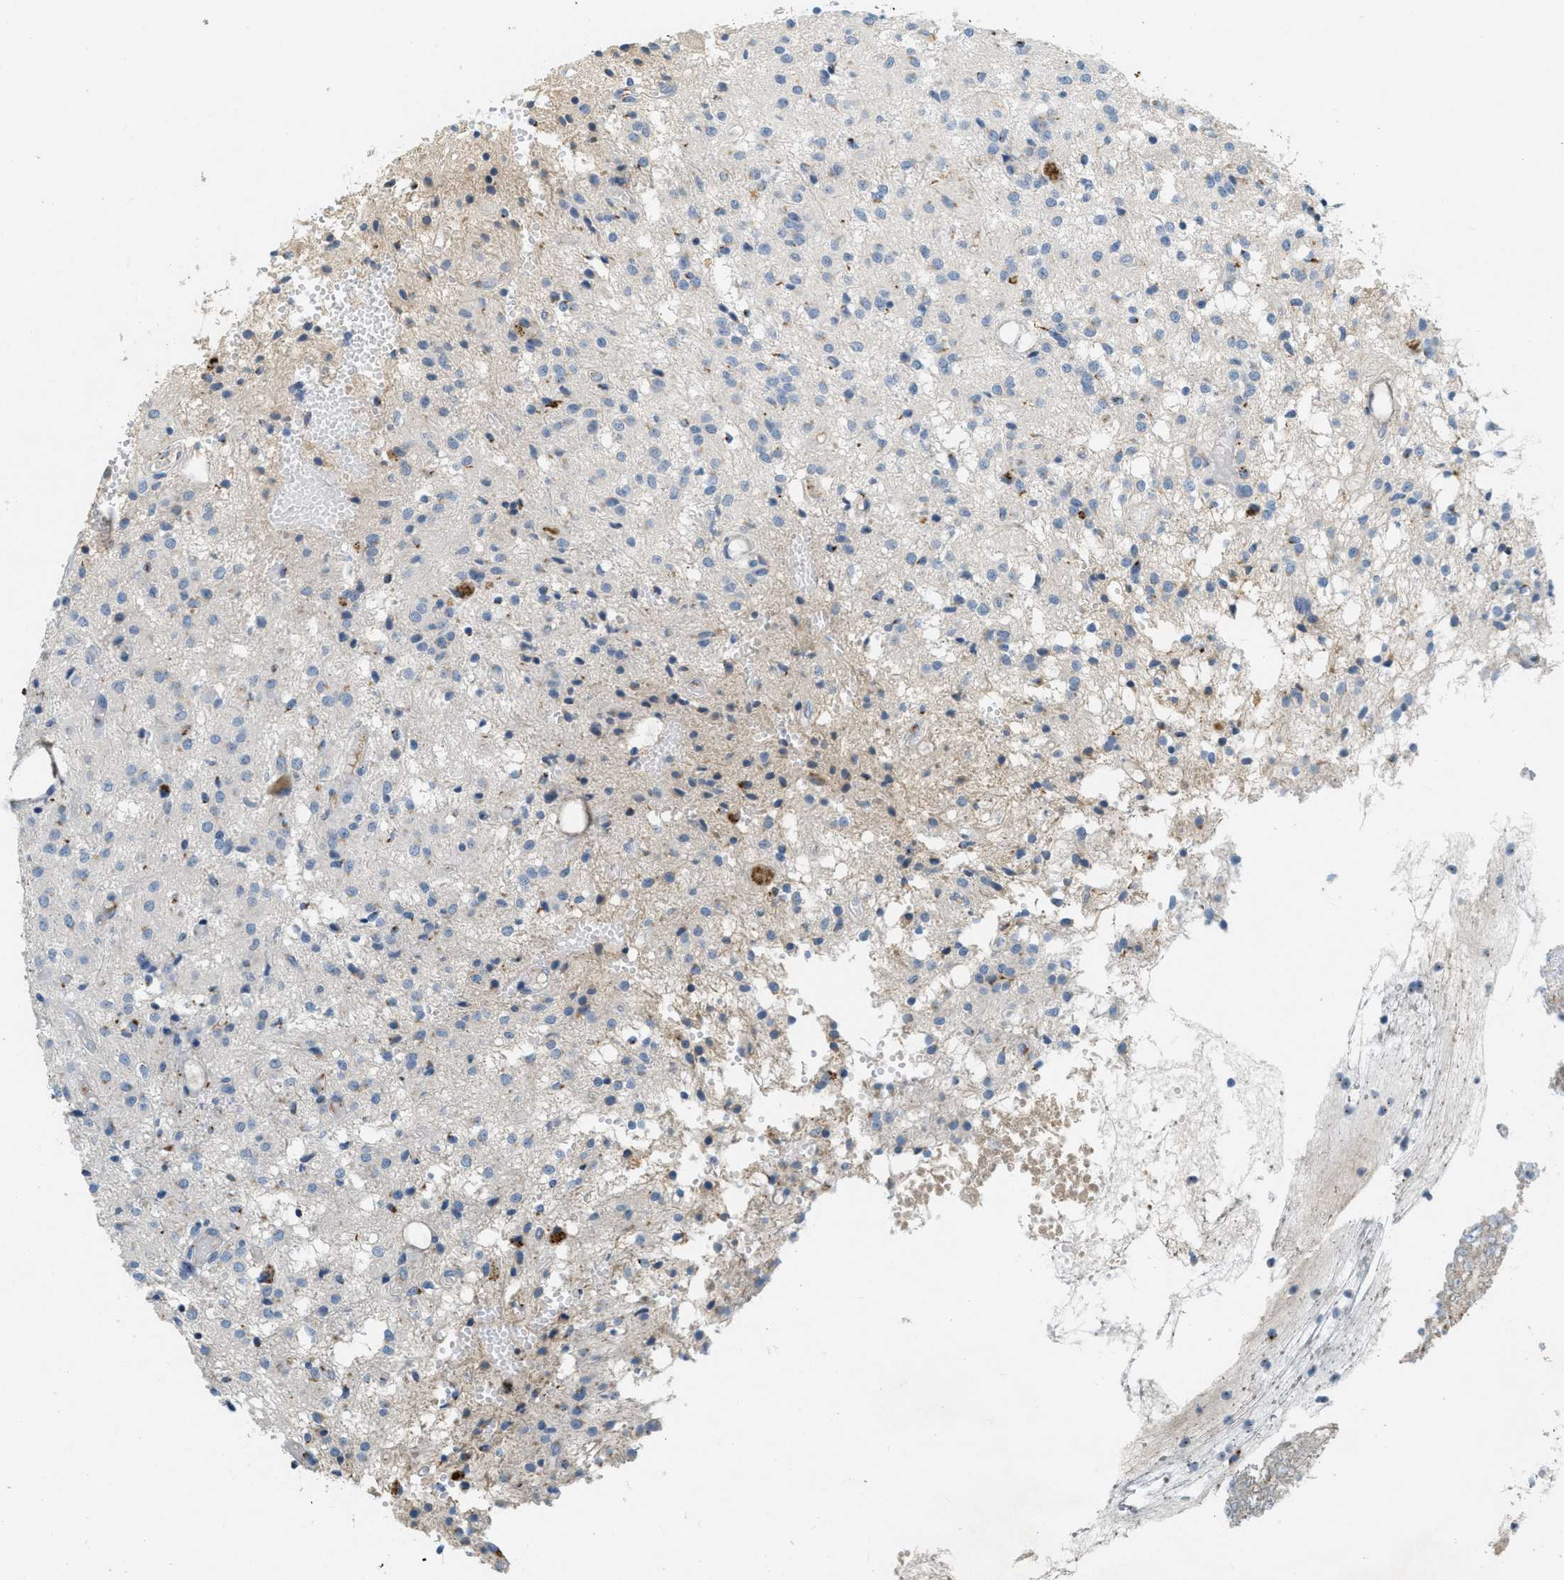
{"staining": {"intensity": "negative", "quantity": "none", "location": "none"}, "tissue": "glioma", "cell_type": "Tumor cells", "image_type": "cancer", "snomed": [{"axis": "morphology", "description": "Glioma, malignant, High grade"}, {"axis": "topography", "description": "Brain"}], "caption": "Immunohistochemistry (IHC) image of human malignant high-grade glioma stained for a protein (brown), which reveals no positivity in tumor cells.", "gene": "ENTPD4", "patient": {"sex": "female", "age": 59}}